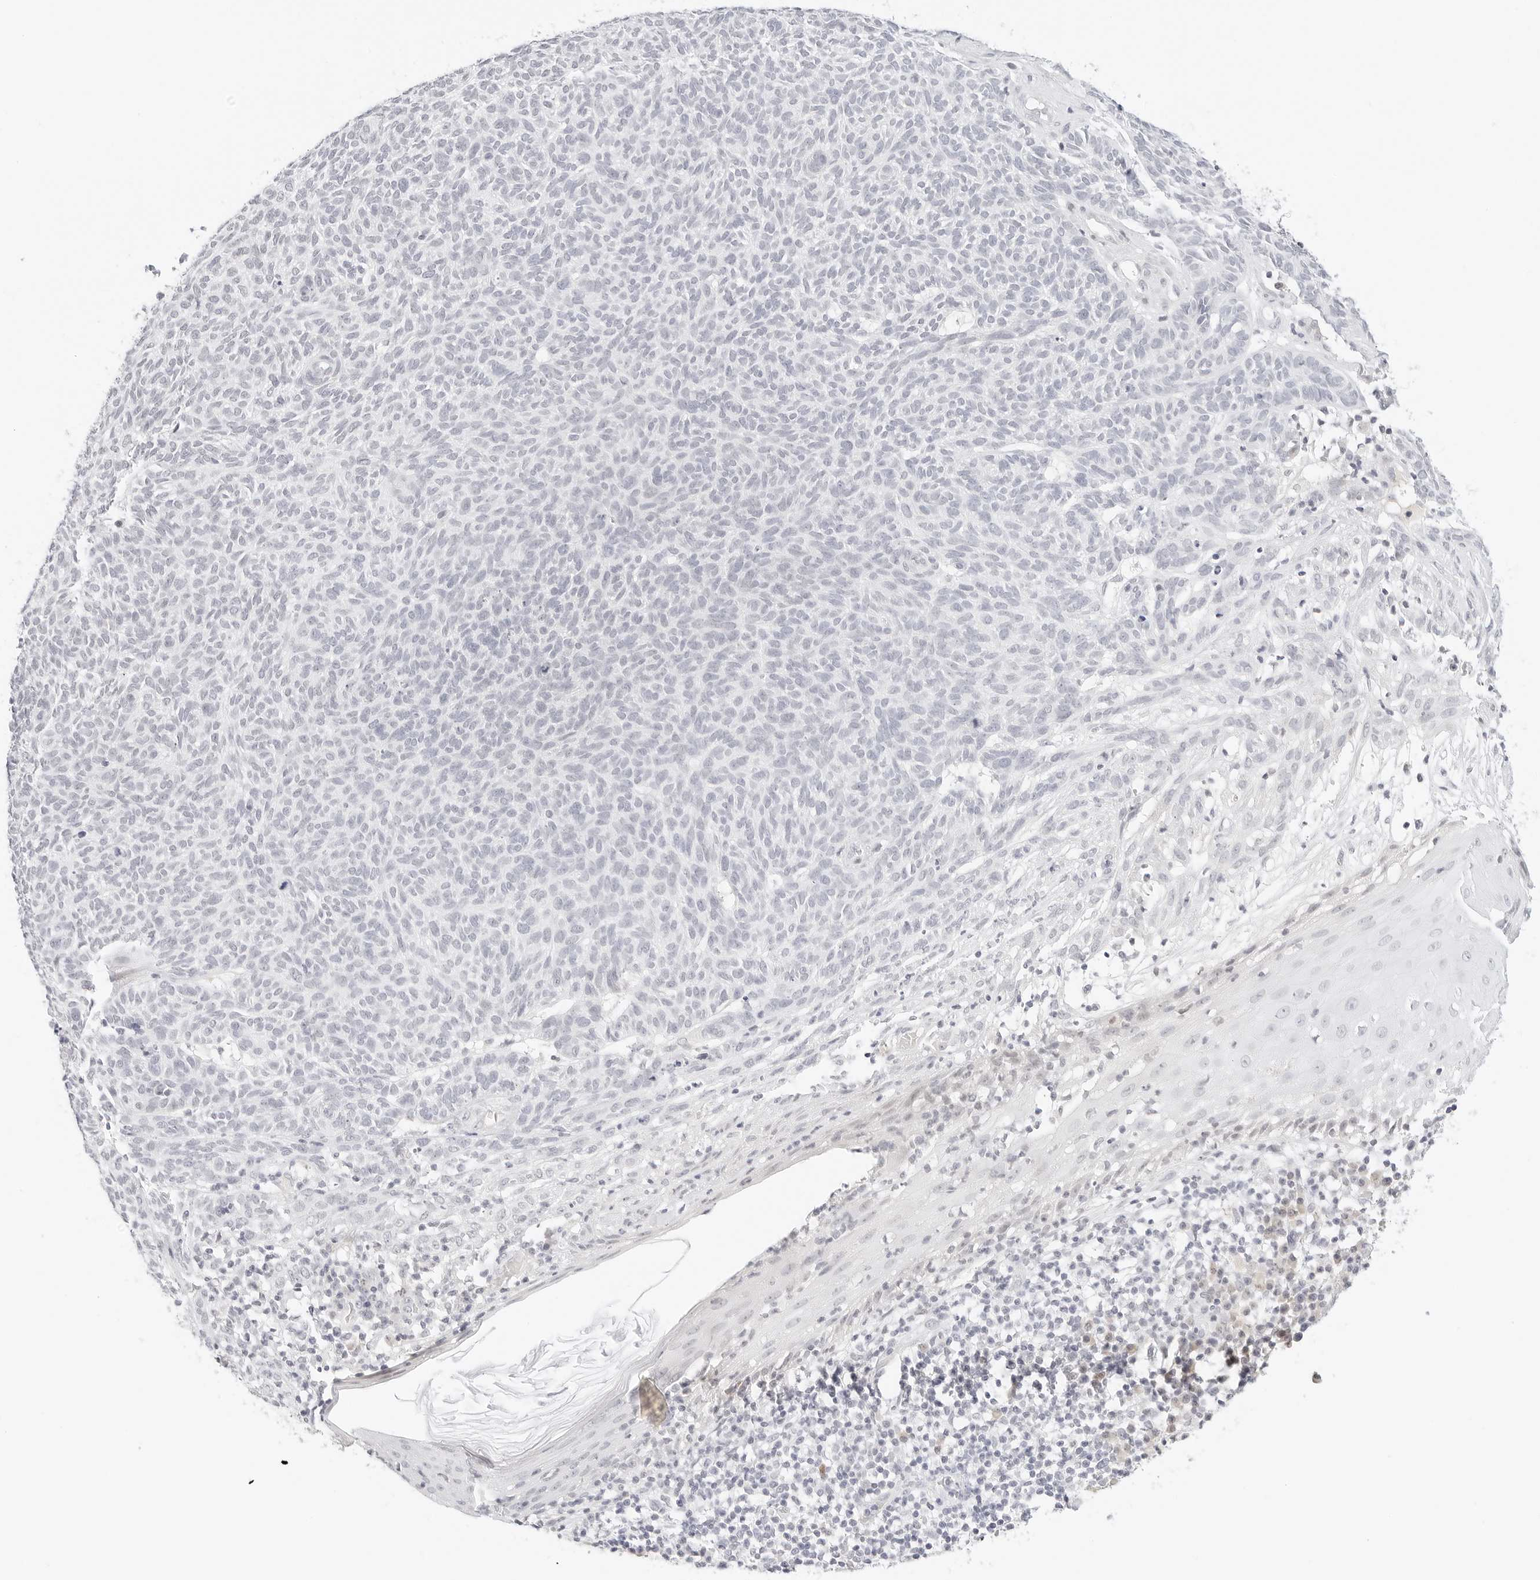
{"staining": {"intensity": "negative", "quantity": "none", "location": "none"}, "tissue": "skin cancer", "cell_type": "Tumor cells", "image_type": "cancer", "snomed": [{"axis": "morphology", "description": "Squamous cell carcinoma, NOS"}, {"axis": "topography", "description": "Skin"}], "caption": "This histopathology image is of squamous cell carcinoma (skin) stained with immunohistochemistry (IHC) to label a protein in brown with the nuclei are counter-stained blue. There is no positivity in tumor cells.", "gene": "XKR4", "patient": {"sex": "female", "age": 90}}